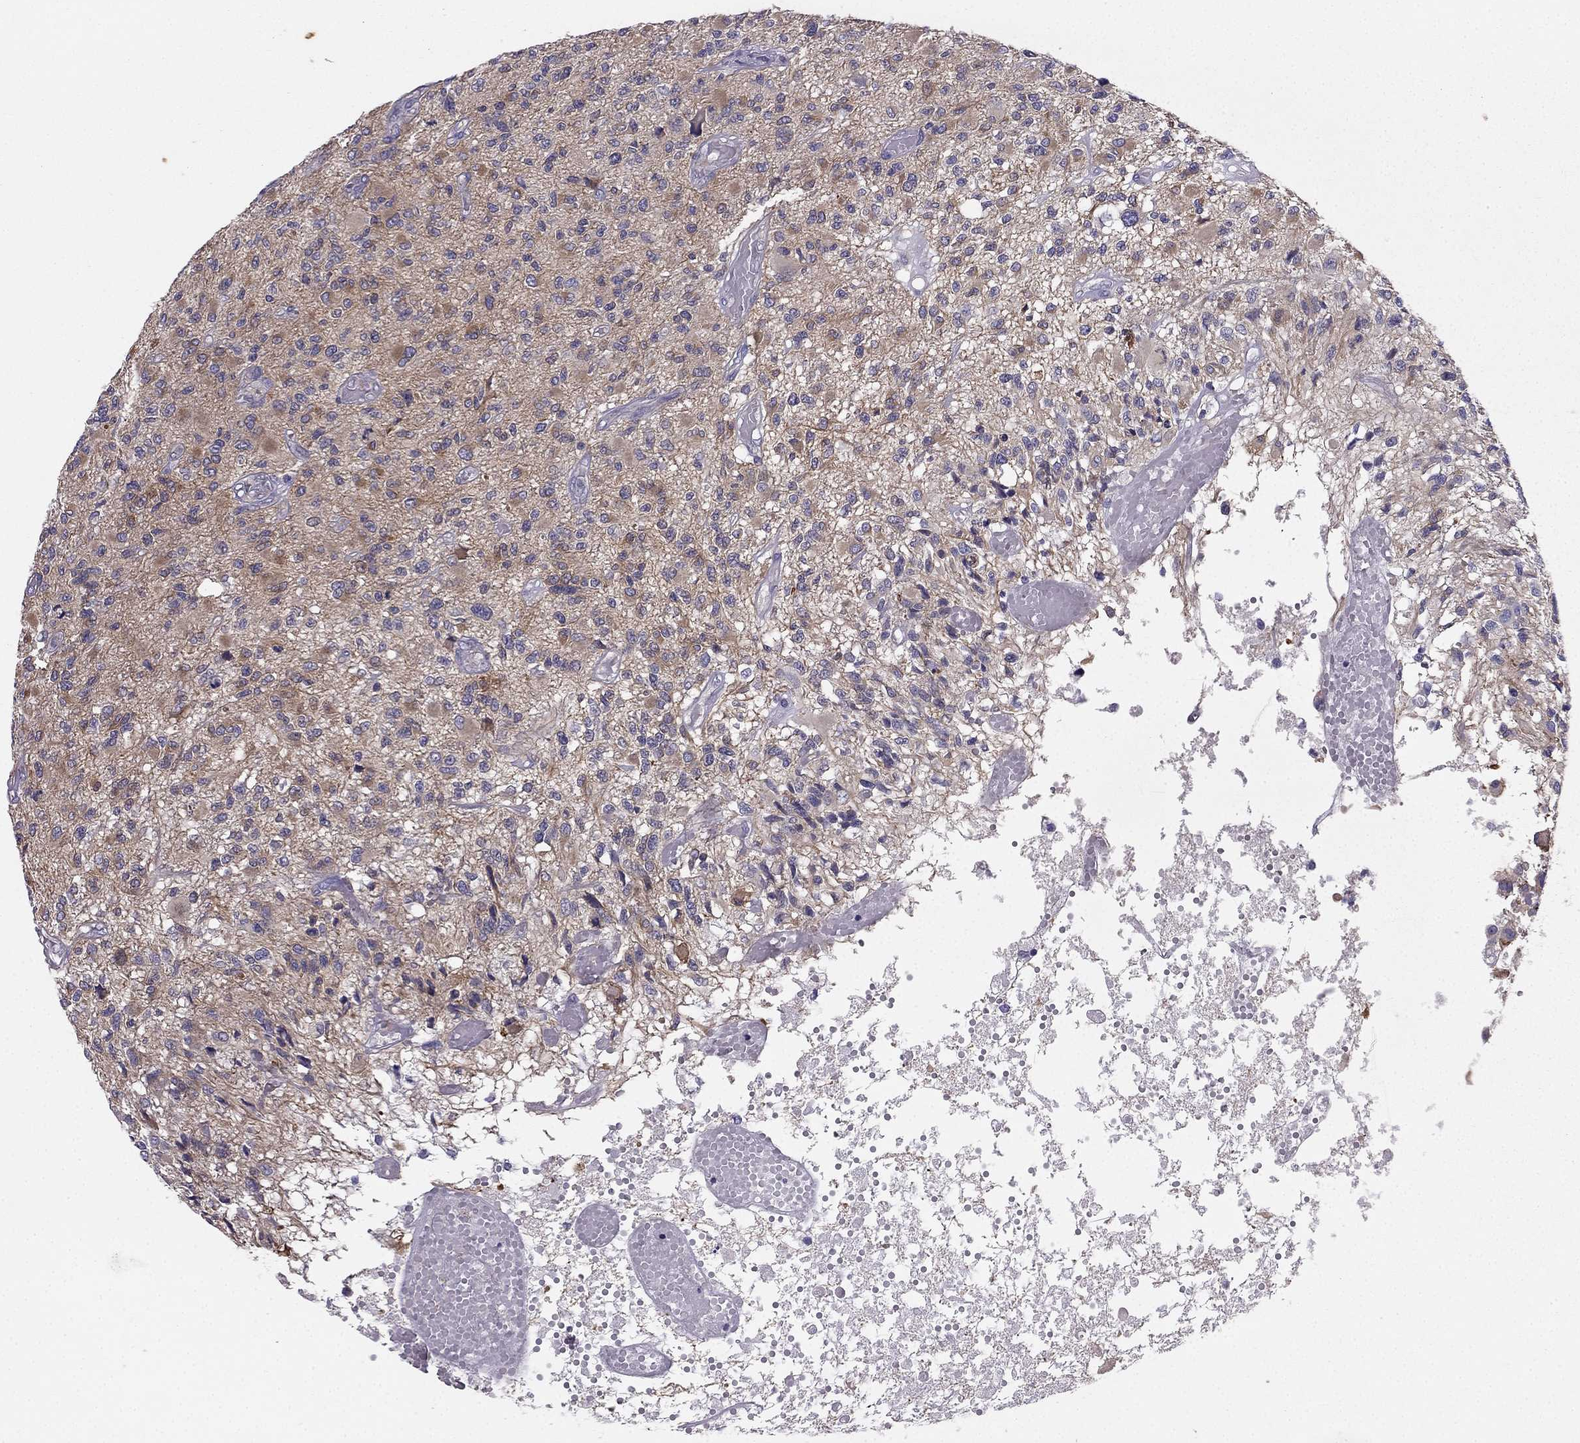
{"staining": {"intensity": "negative", "quantity": "none", "location": "none"}, "tissue": "glioma", "cell_type": "Tumor cells", "image_type": "cancer", "snomed": [{"axis": "morphology", "description": "Glioma, malignant, High grade"}, {"axis": "topography", "description": "Brain"}], "caption": "An IHC image of glioma is shown. There is no staining in tumor cells of glioma. (DAB (3,3'-diaminobenzidine) immunohistochemistry visualized using brightfield microscopy, high magnification).", "gene": "SYT5", "patient": {"sex": "female", "age": 63}}